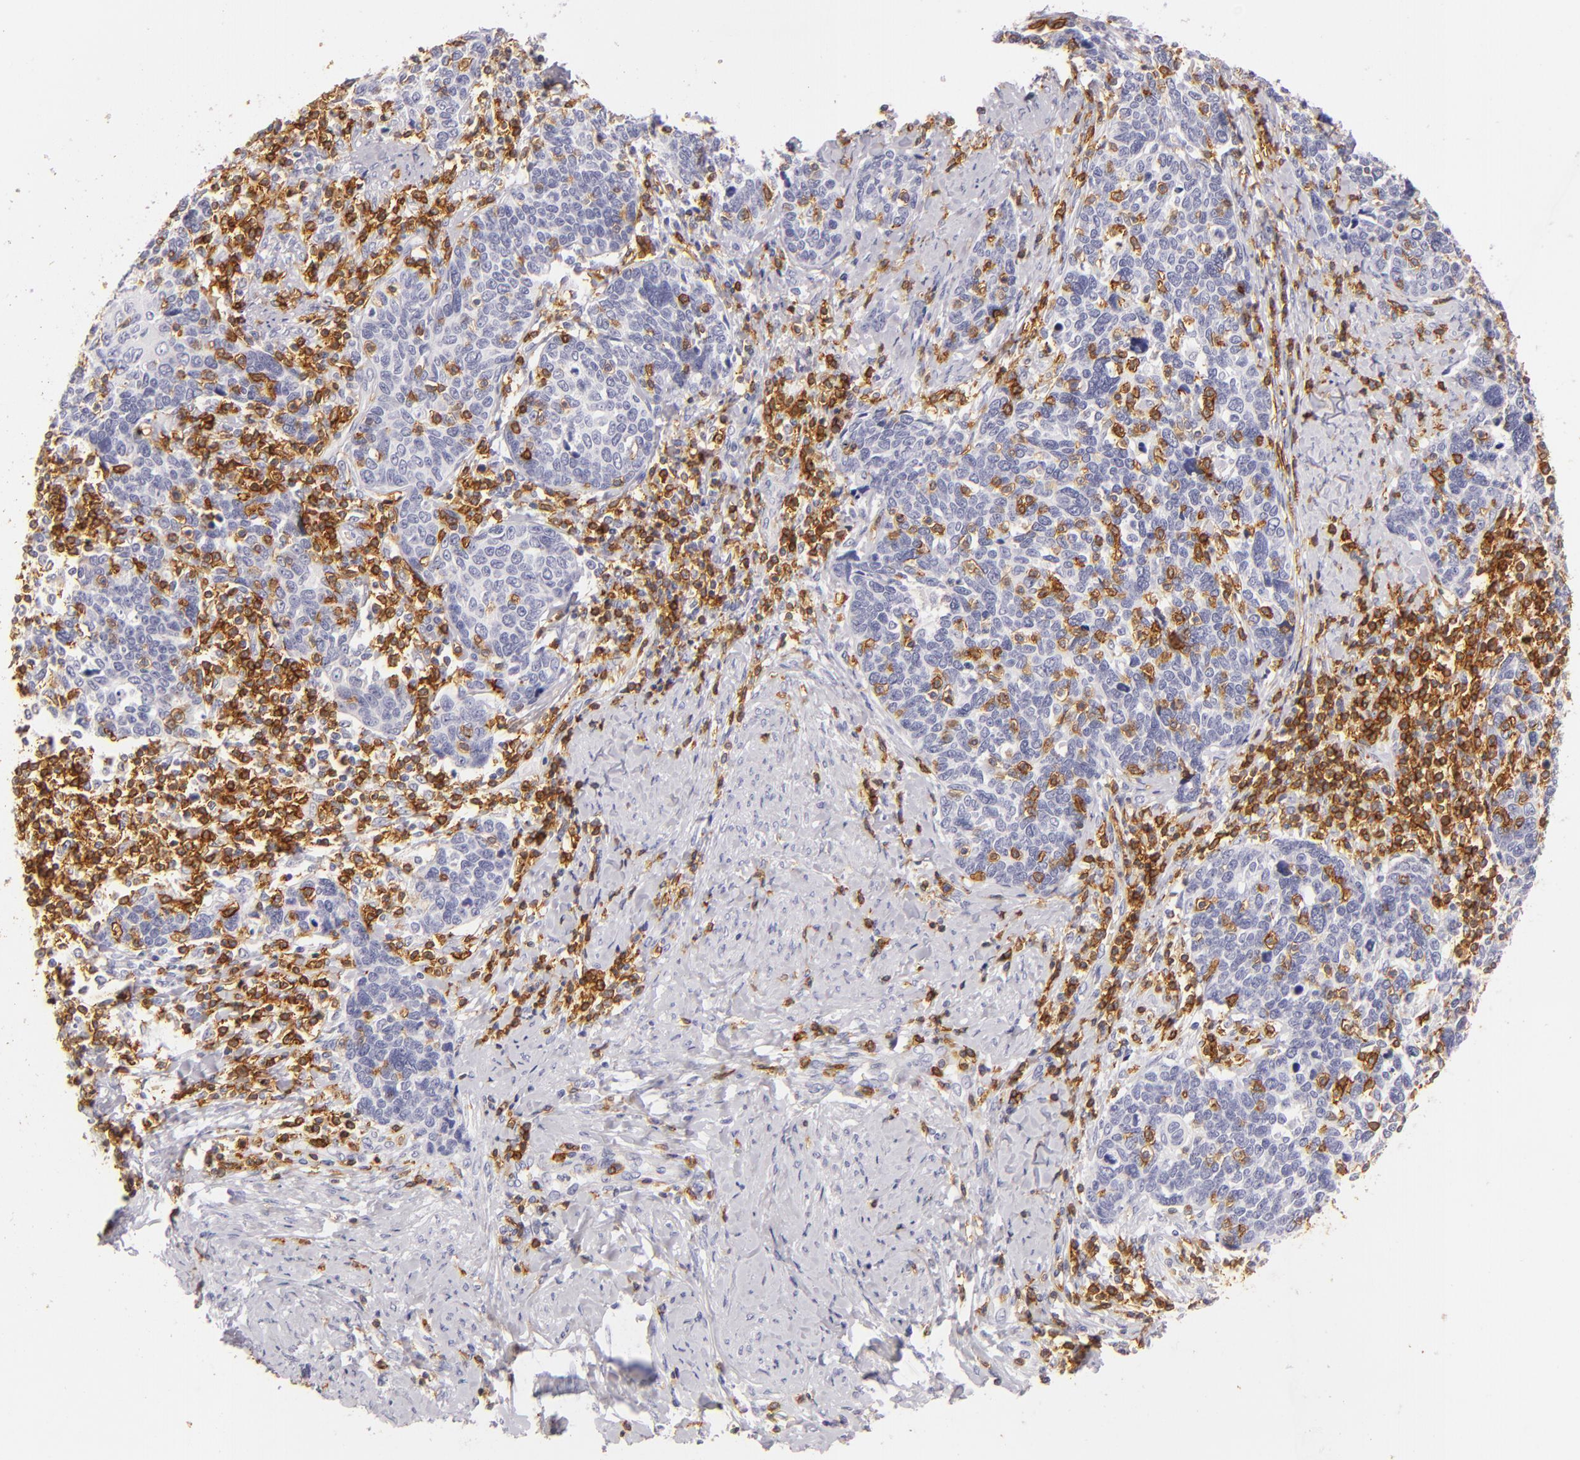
{"staining": {"intensity": "negative", "quantity": "none", "location": "none"}, "tissue": "cervical cancer", "cell_type": "Tumor cells", "image_type": "cancer", "snomed": [{"axis": "morphology", "description": "Squamous cell carcinoma, NOS"}, {"axis": "topography", "description": "Cervix"}], "caption": "IHC image of neoplastic tissue: squamous cell carcinoma (cervical) stained with DAB (3,3'-diaminobenzidine) shows no significant protein positivity in tumor cells.", "gene": "LAT", "patient": {"sex": "female", "age": 41}}